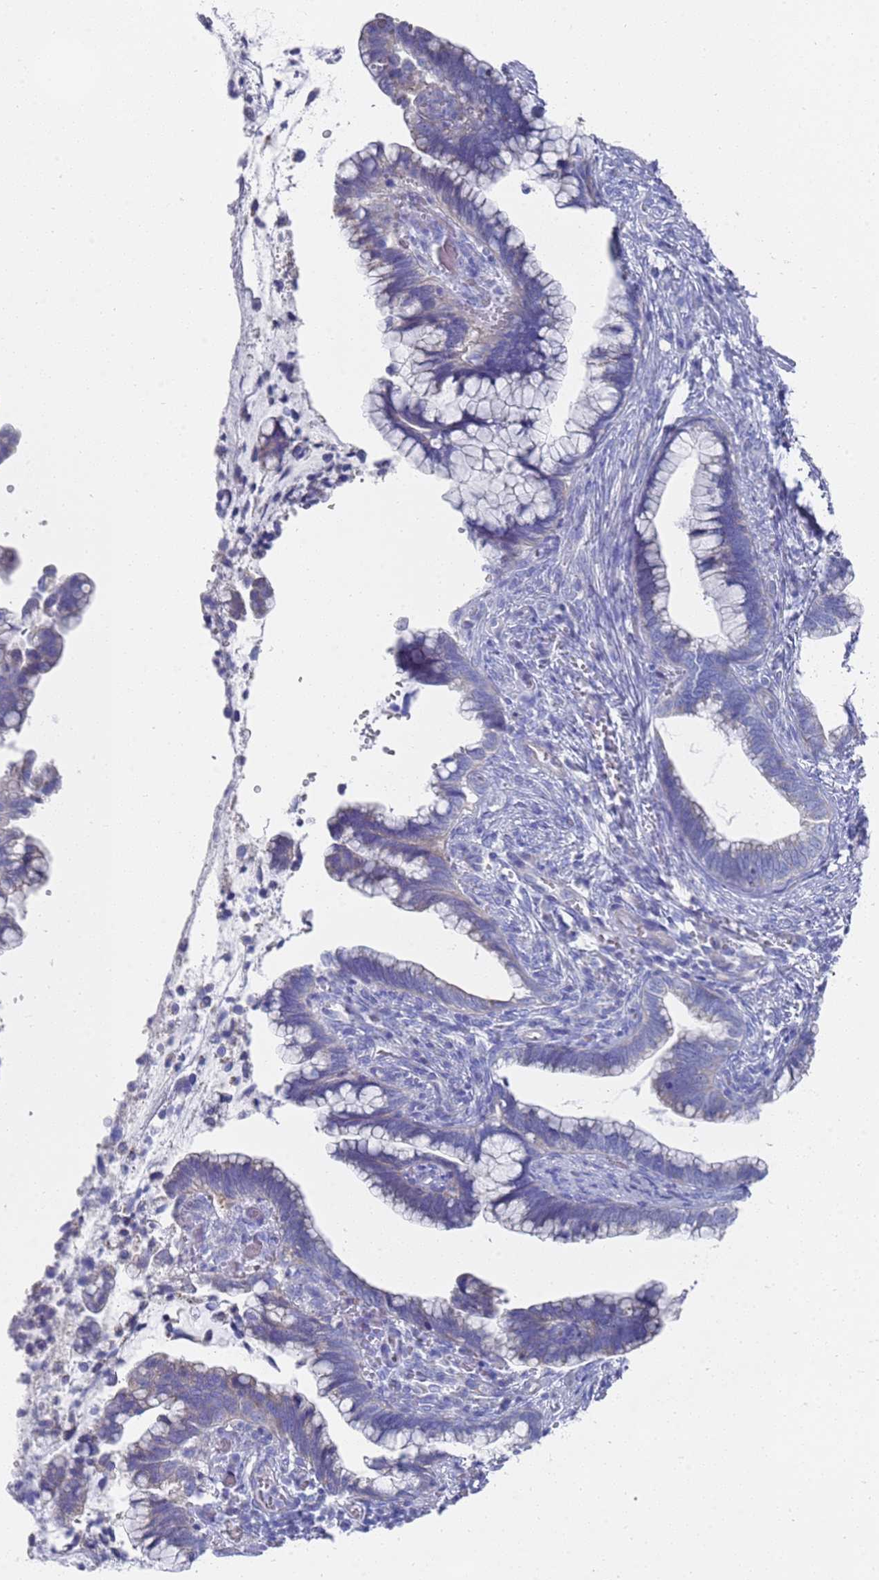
{"staining": {"intensity": "negative", "quantity": "none", "location": "none"}, "tissue": "cervical cancer", "cell_type": "Tumor cells", "image_type": "cancer", "snomed": [{"axis": "morphology", "description": "Adenocarcinoma, NOS"}, {"axis": "topography", "description": "Cervix"}], "caption": "Immunohistochemistry (IHC) of human cervical adenocarcinoma displays no staining in tumor cells.", "gene": "SCAPER", "patient": {"sex": "female", "age": 44}}